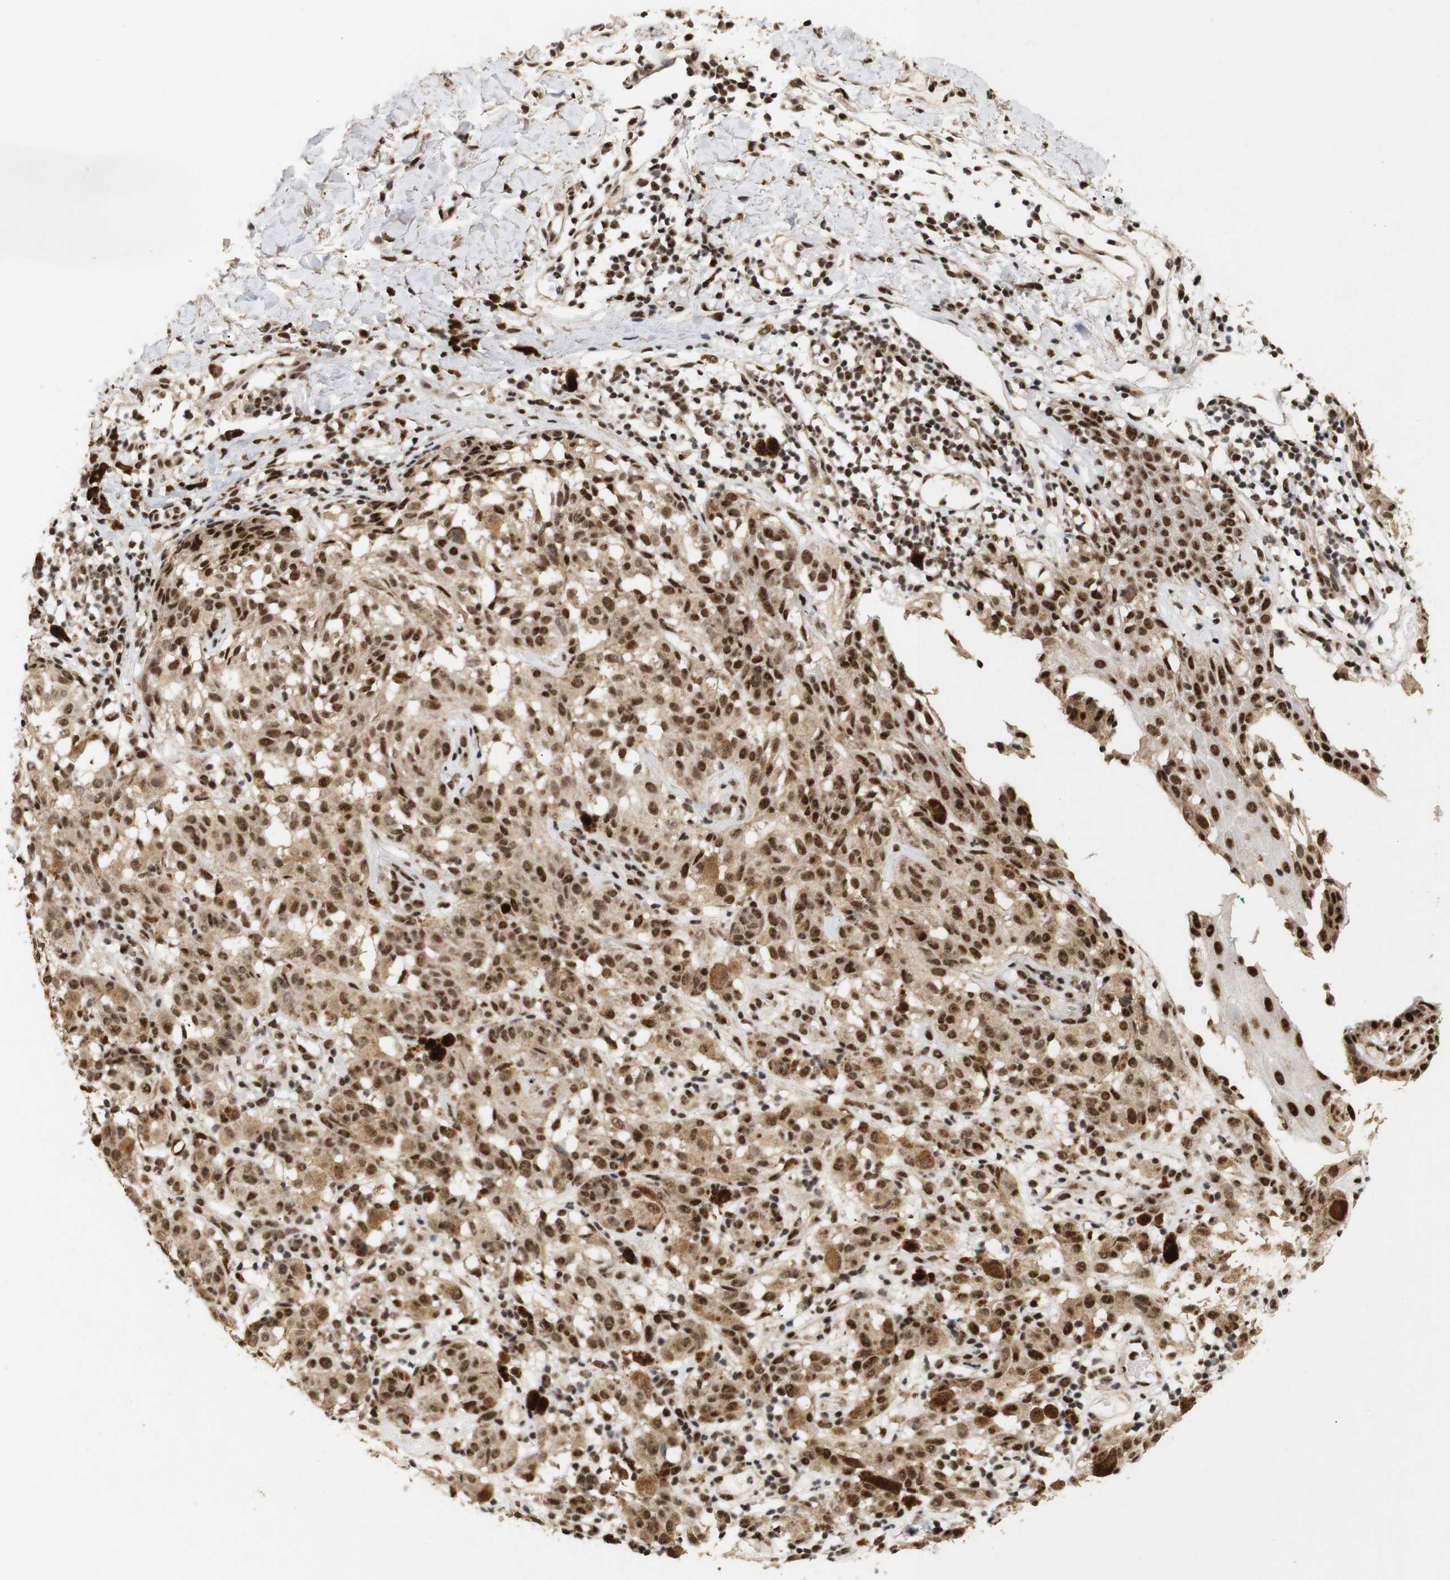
{"staining": {"intensity": "moderate", "quantity": ">75%", "location": "cytoplasmic/membranous,nuclear"}, "tissue": "melanoma", "cell_type": "Tumor cells", "image_type": "cancer", "snomed": [{"axis": "morphology", "description": "Malignant melanoma, NOS"}, {"axis": "topography", "description": "Skin"}], "caption": "Malignant melanoma stained with a protein marker reveals moderate staining in tumor cells.", "gene": "PYM1", "patient": {"sex": "female", "age": 46}}